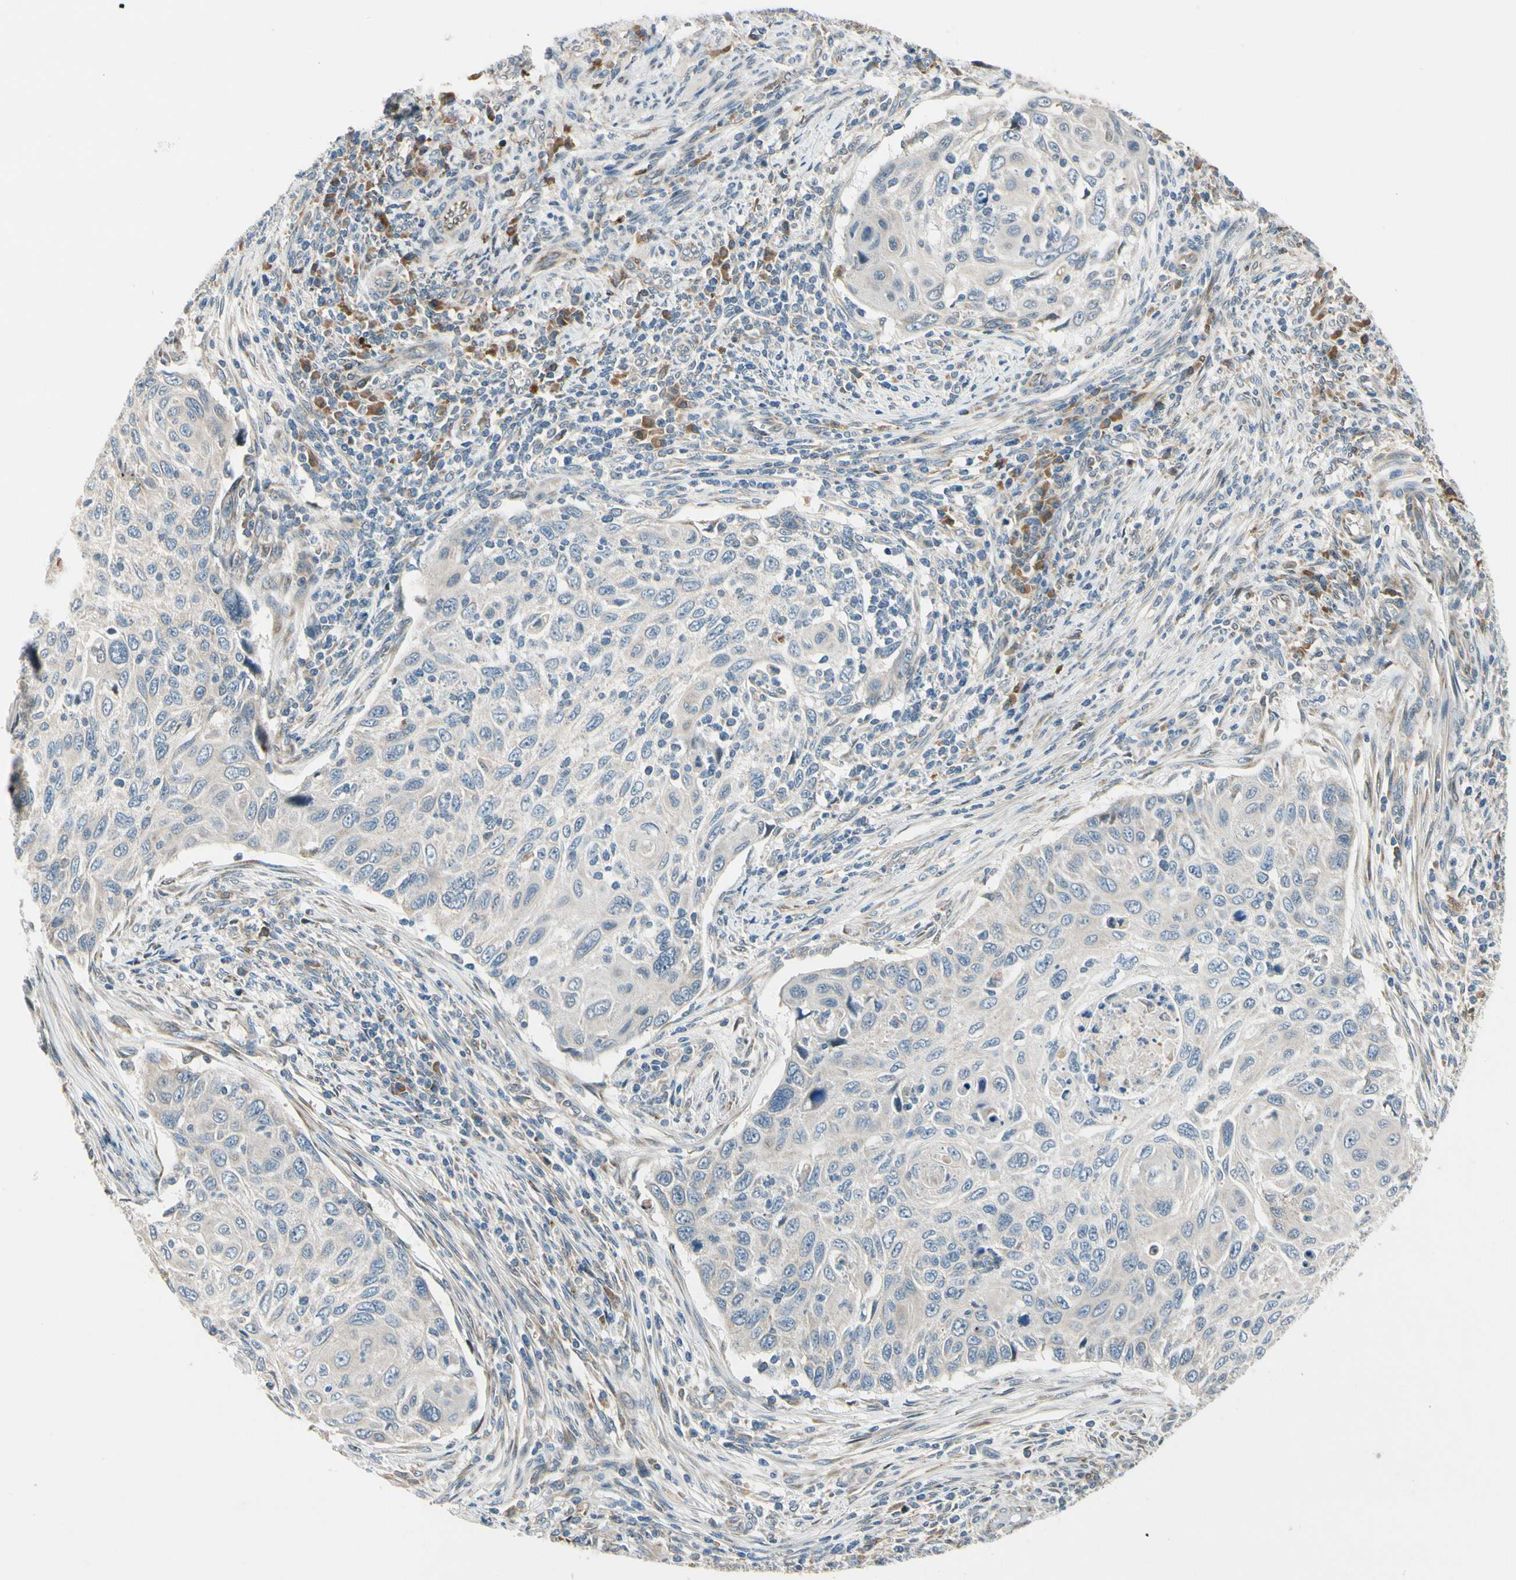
{"staining": {"intensity": "weak", "quantity": "<25%", "location": "cytoplasmic/membranous"}, "tissue": "cervical cancer", "cell_type": "Tumor cells", "image_type": "cancer", "snomed": [{"axis": "morphology", "description": "Squamous cell carcinoma, NOS"}, {"axis": "topography", "description": "Cervix"}], "caption": "Immunohistochemical staining of human squamous cell carcinoma (cervical) displays no significant expression in tumor cells.", "gene": "NPHP3", "patient": {"sex": "female", "age": 70}}